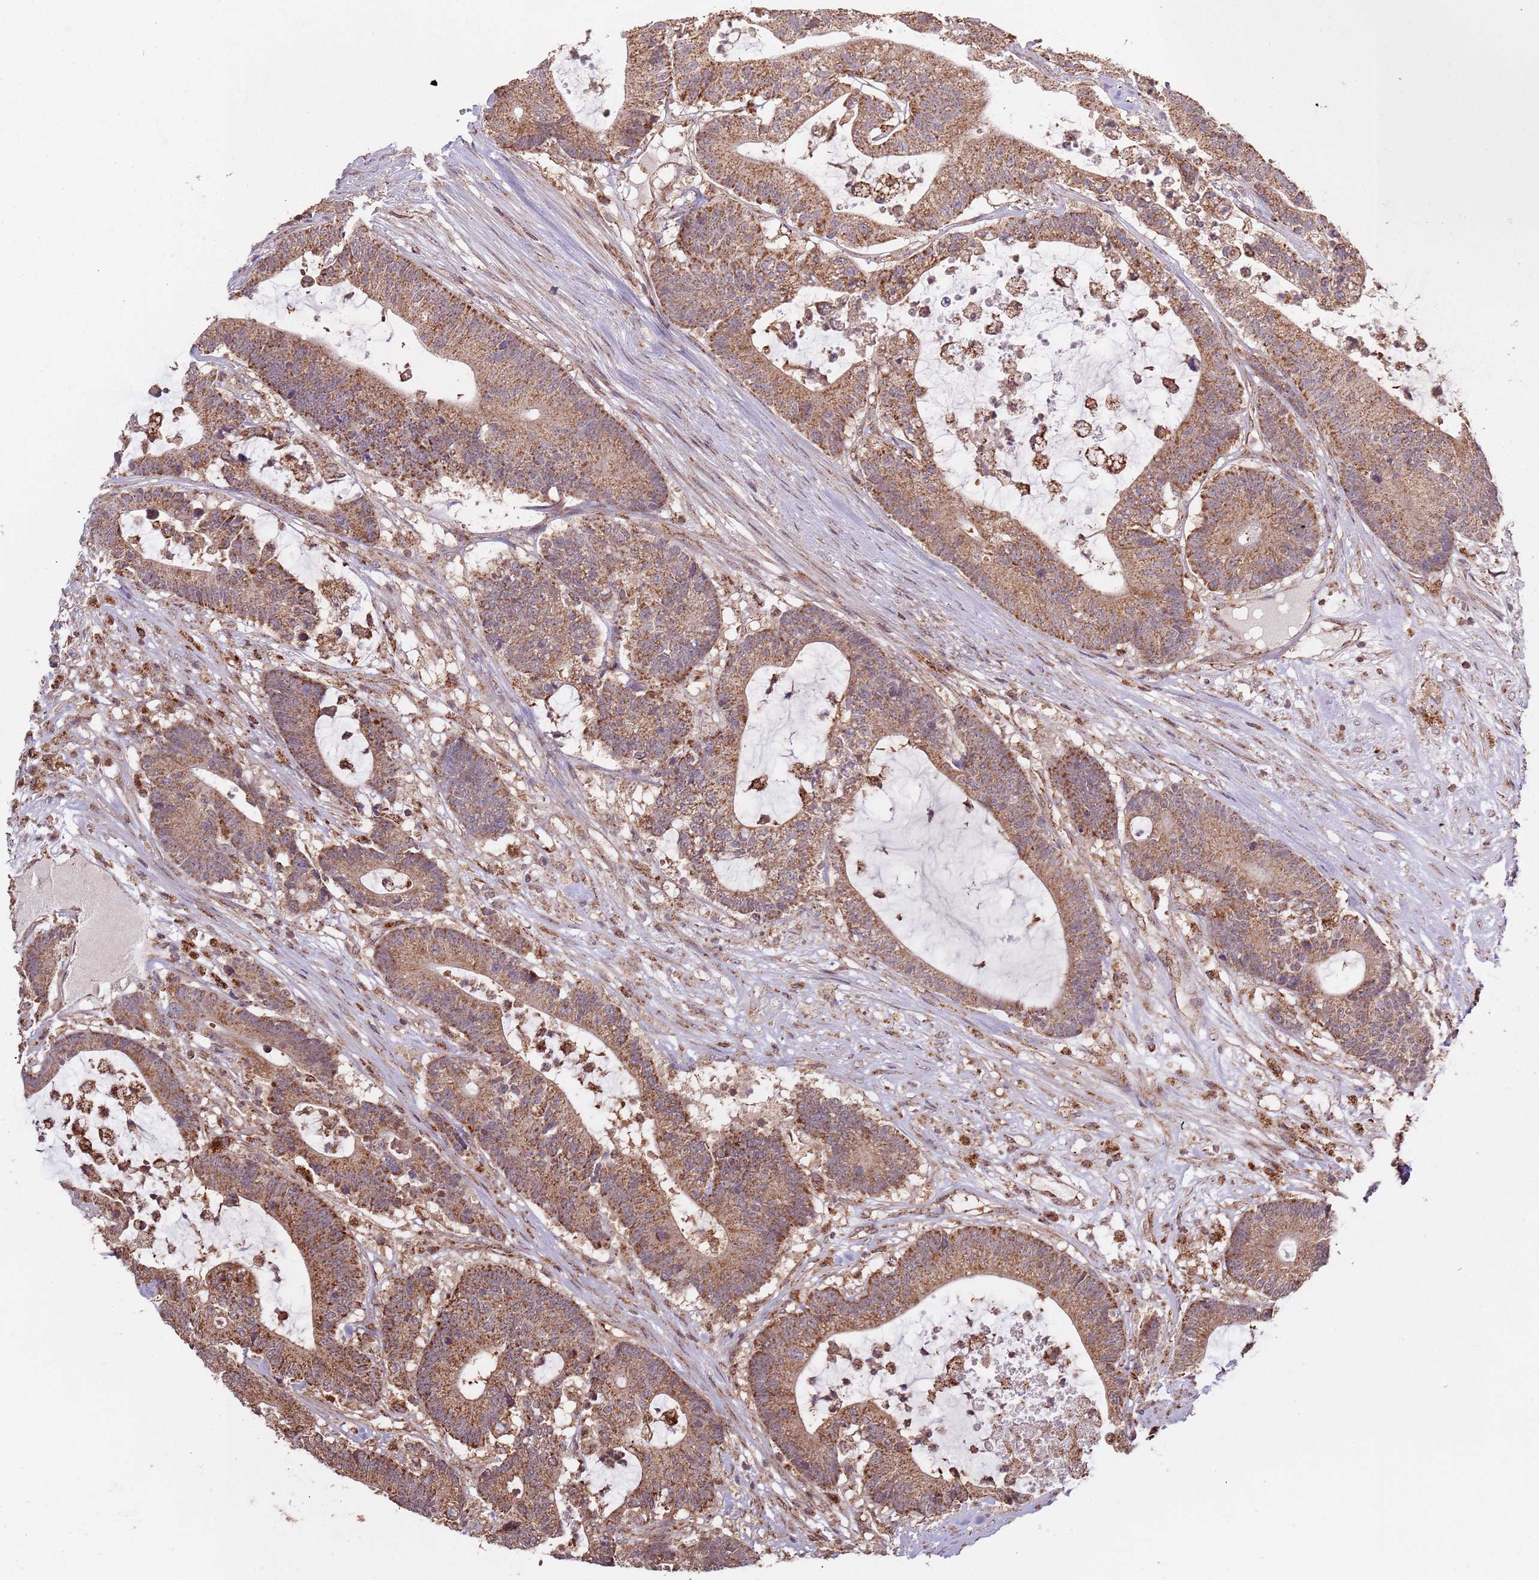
{"staining": {"intensity": "moderate", "quantity": ">75%", "location": "cytoplasmic/membranous"}, "tissue": "colorectal cancer", "cell_type": "Tumor cells", "image_type": "cancer", "snomed": [{"axis": "morphology", "description": "Adenocarcinoma, NOS"}, {"axis": "topography", "description": "Colon"}], "caption": "Colorectal cancer (adenocarcinoma) stained for a protein reveals moderate cytoplasmic/membranous positivity in tumor cells.", "gene": "IL17RD", "patient": {"sex": "female", "age": 84}}